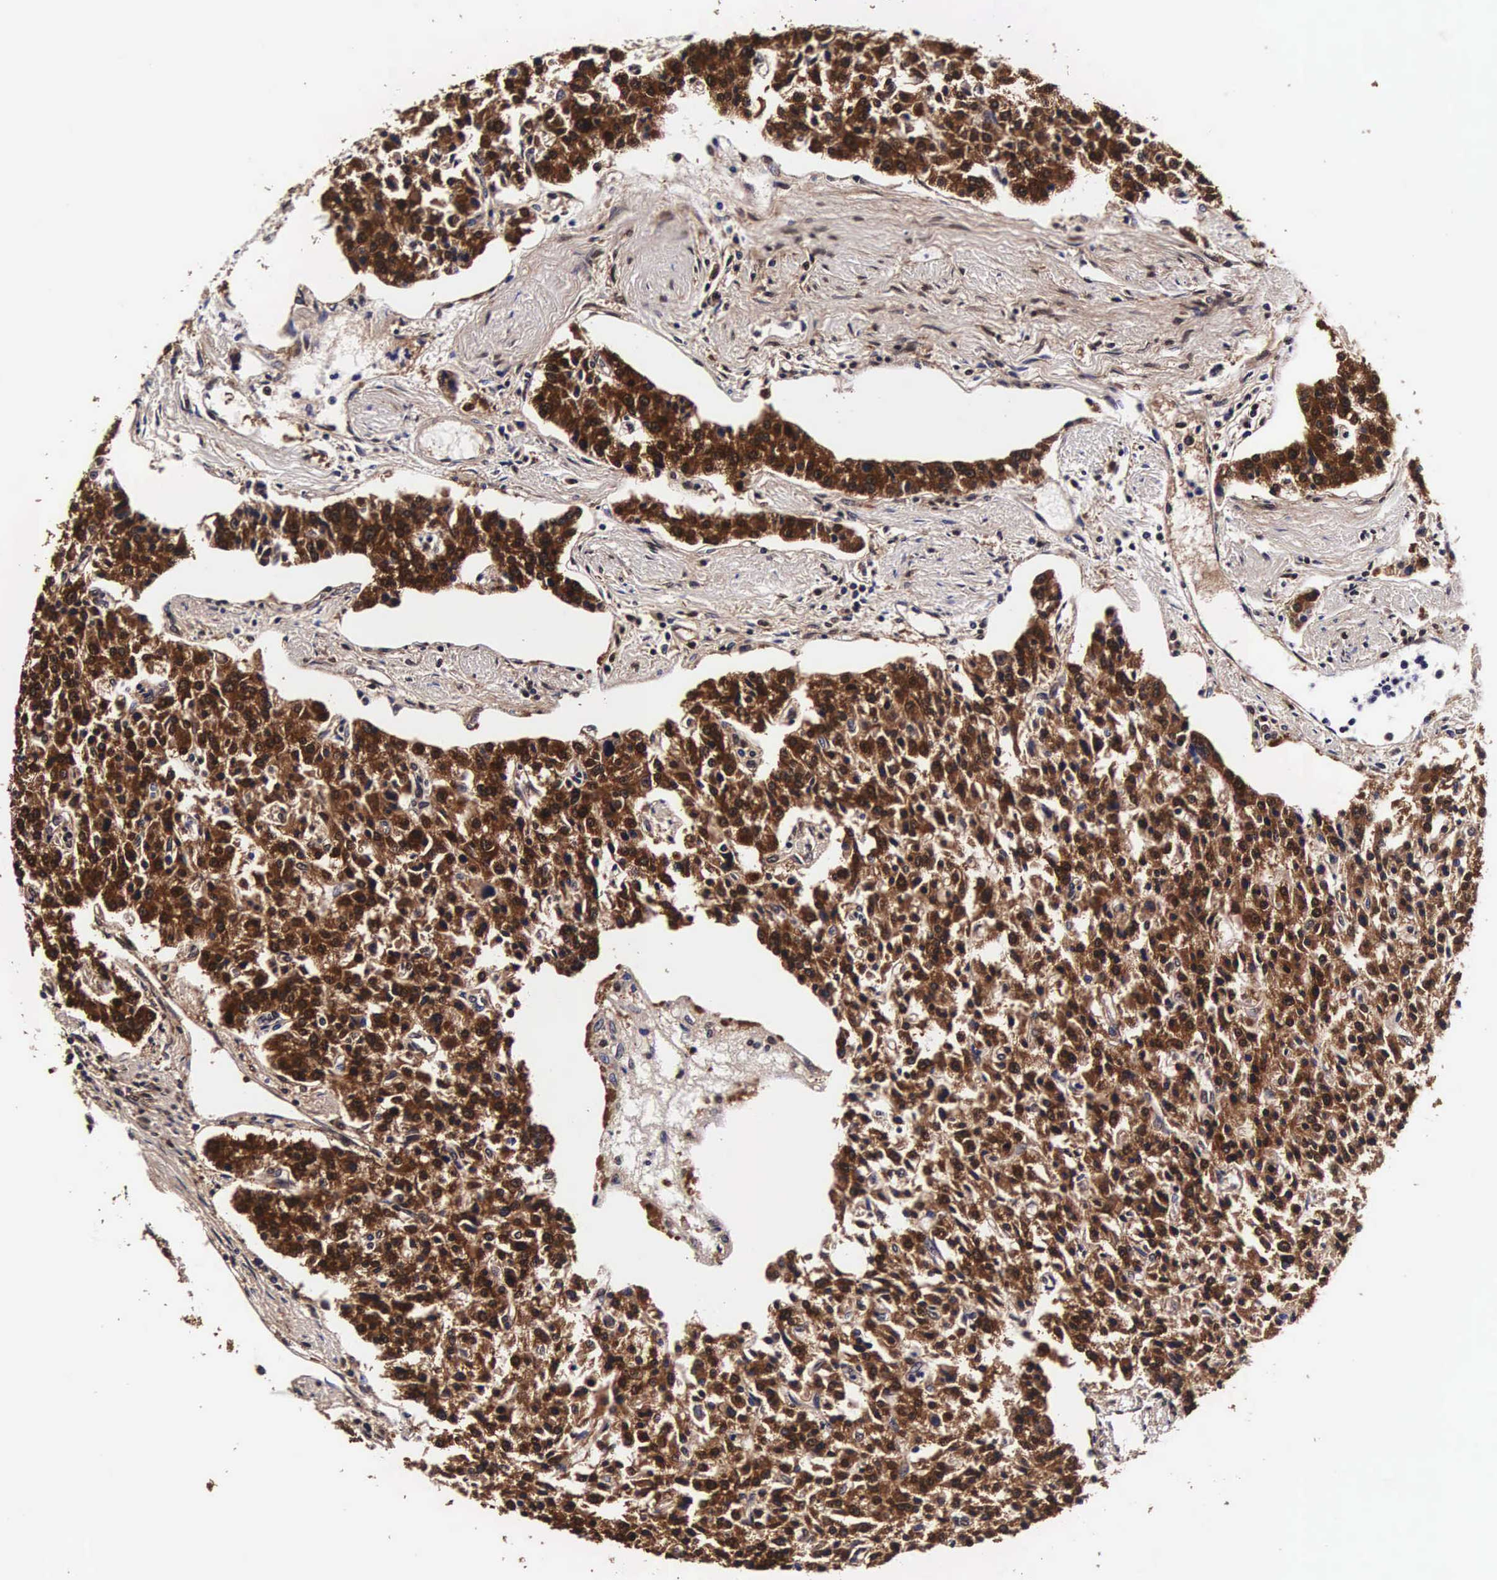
{"staining": {"intensity": "strong", "quantity": ">75%", "location": "cytoplasmic/membranous,nuclear"}, "tissue": "carcinoid", "cell_type": "Tumor cells", "image_type": "cancer", "snomed": [{"axis": "morphology", "description": "Carcinoid, malignant, NOS"}, {"axis": "topography", "description": "Stomach"}], "caption": "Malignant carcinoid stained with a brown dye displays strong cytoplasmic/membranous and nuclear positive positivity in approximately >75% of tumor cells.", "gene": "TECPR2", "patient": {"sex": "female", "age": 76}}